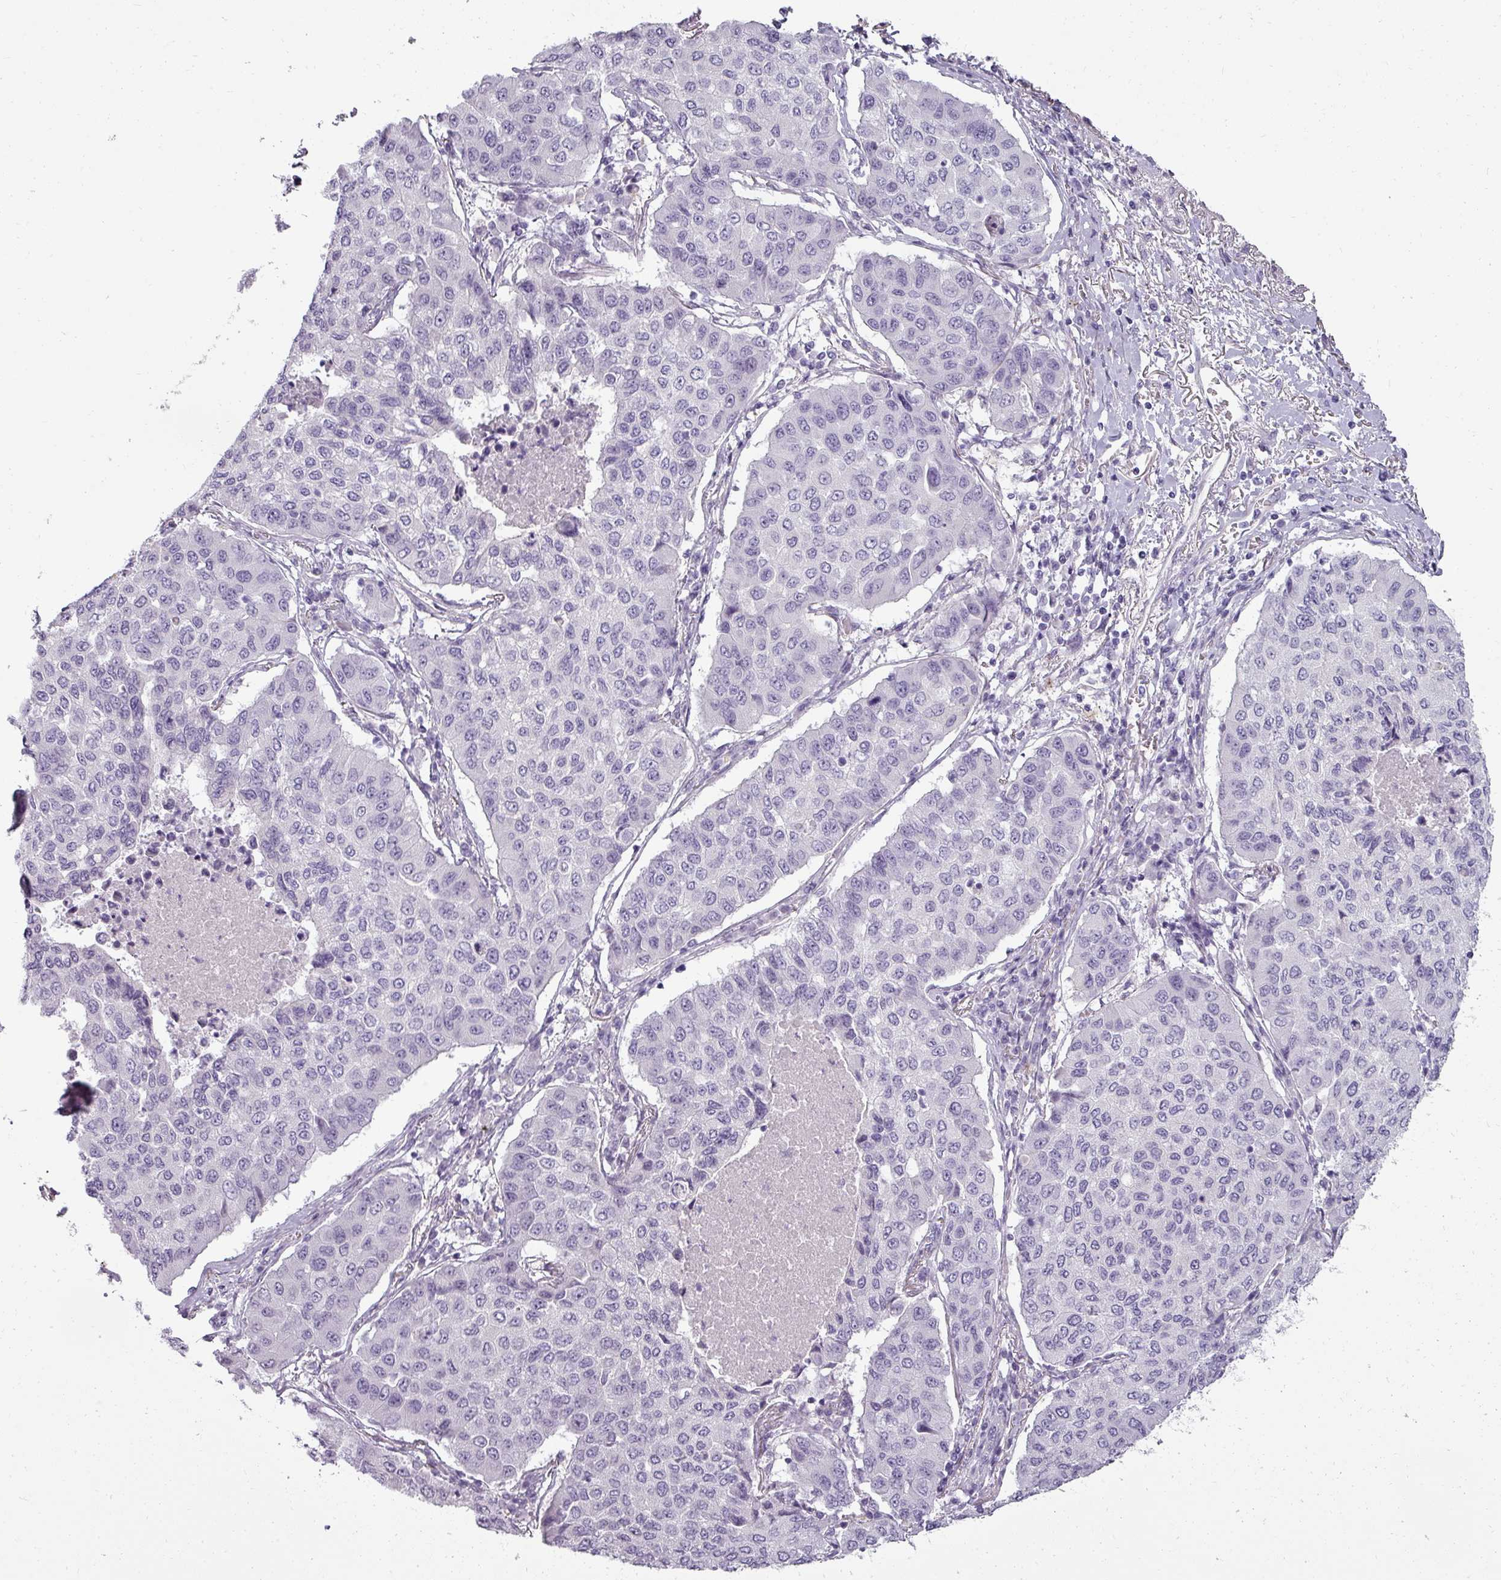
{"staining": {"intensity": "negative", "quantity": "none", "location": "none"}, "tissue": "lung cancer", "cell_type": "Tumor cells", "image_type": "cancer", "snomed": [{"axis": "morphology", "description": "Squamous cell carcinoma, NOS"}, {"axis": "topography", "description": "Lung"}], "caption": "Immunohistochemistry (IHC) micrograph of neoplastic tissue: human lung cancer (squamous cell carcinoma) stained with DAB displays no significant protein staining in tumor cells.", "gene": "ASB1", "patient": {"sex": "male", "age": 74}}